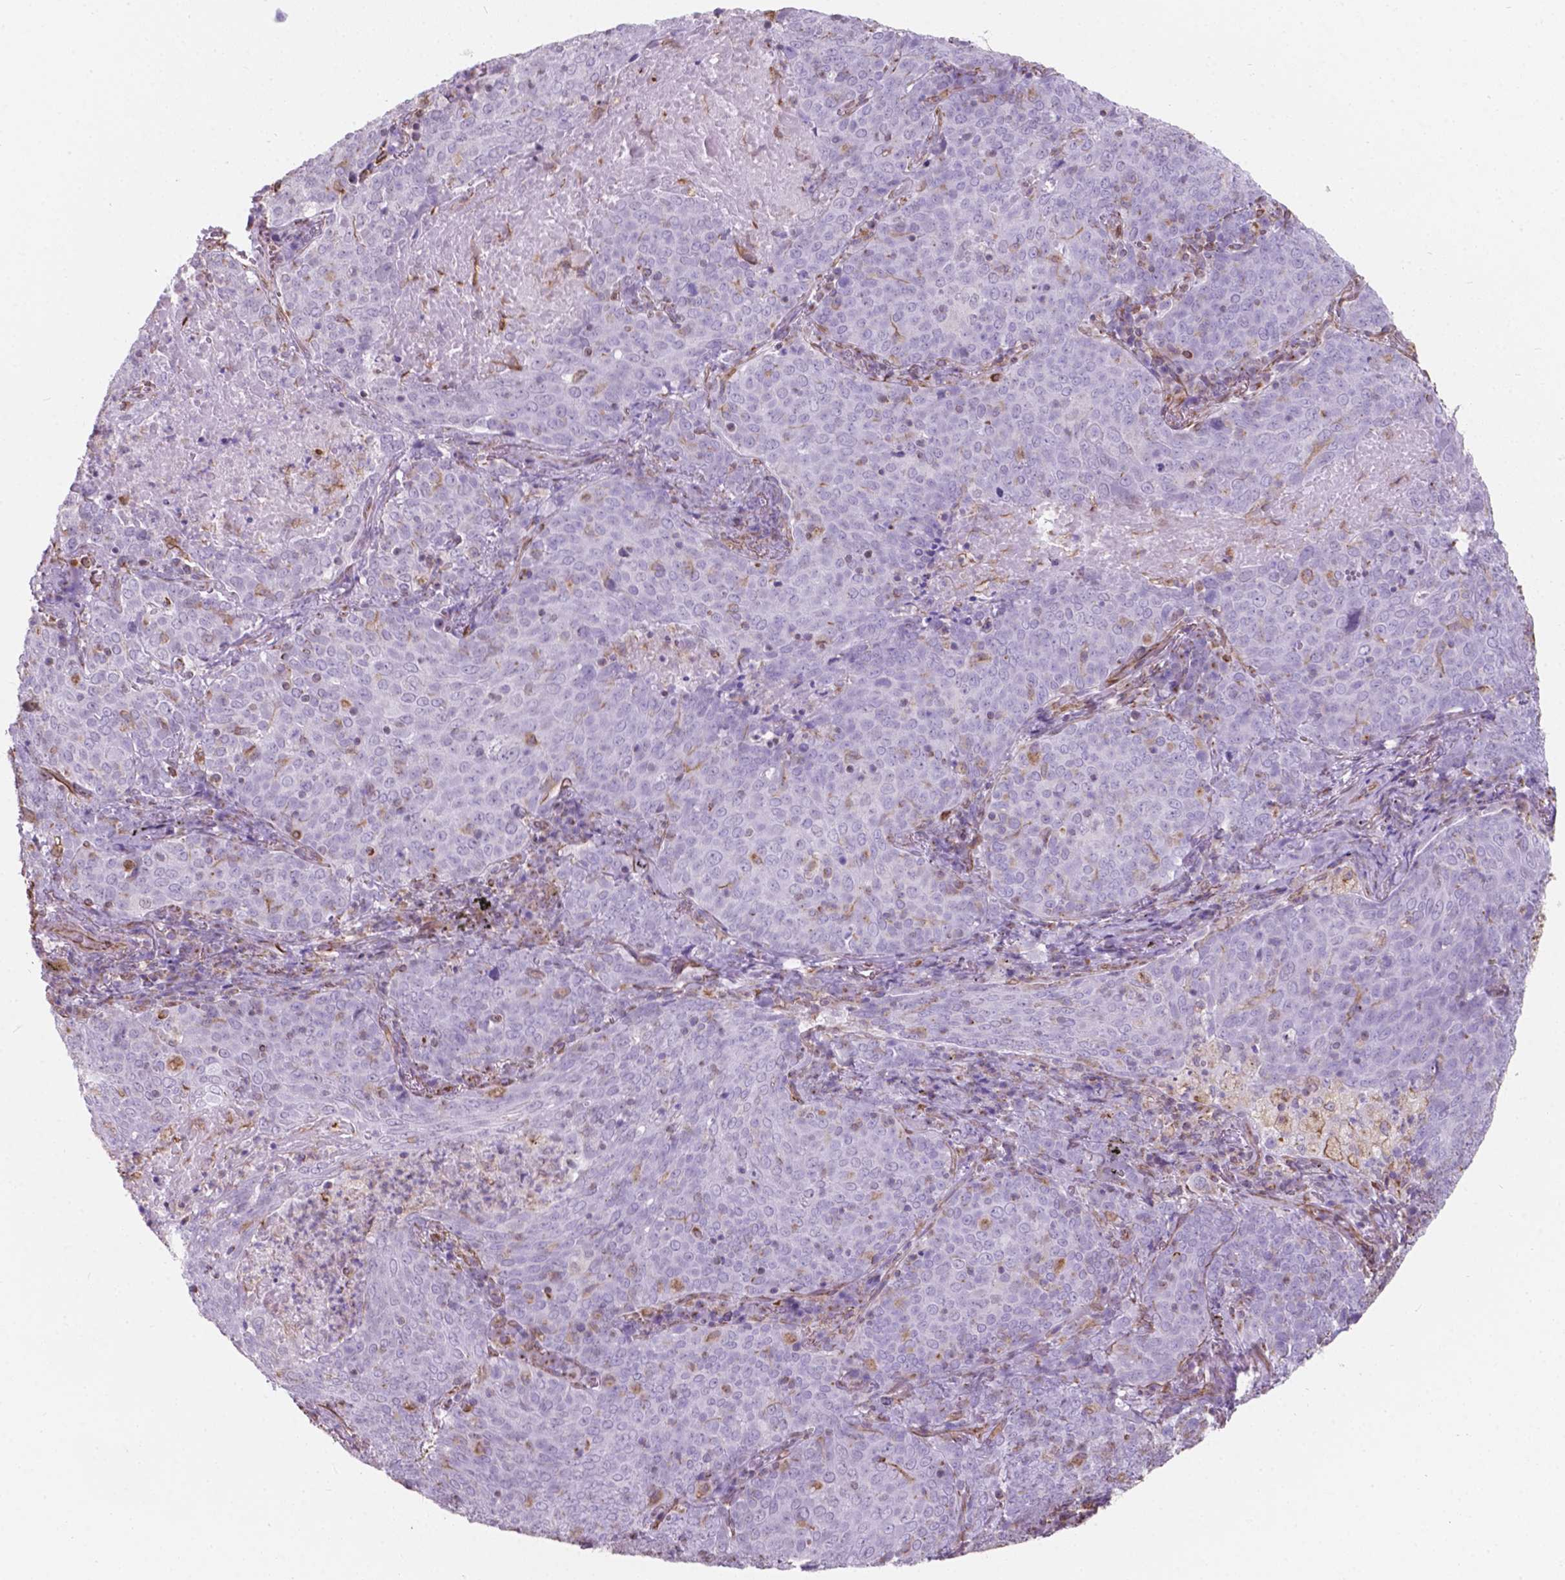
{"staining": {"intensity": "negative", "quantity": "none", "location": "none"}, "tissue": "lung cancer", "cell_type": "Tumor cells", "image_type": "cancer", "snomed": [{"axis": "morphology", "description": "Squamous cell carcinoma, NOS"}, {"axis": "topography", "description": "Lung"}], "caption": "Tumor cells are negative for brown protein staining in lung cancer.", "gene": "AMOT", "patient": {"sex": "male", "age": 82}}